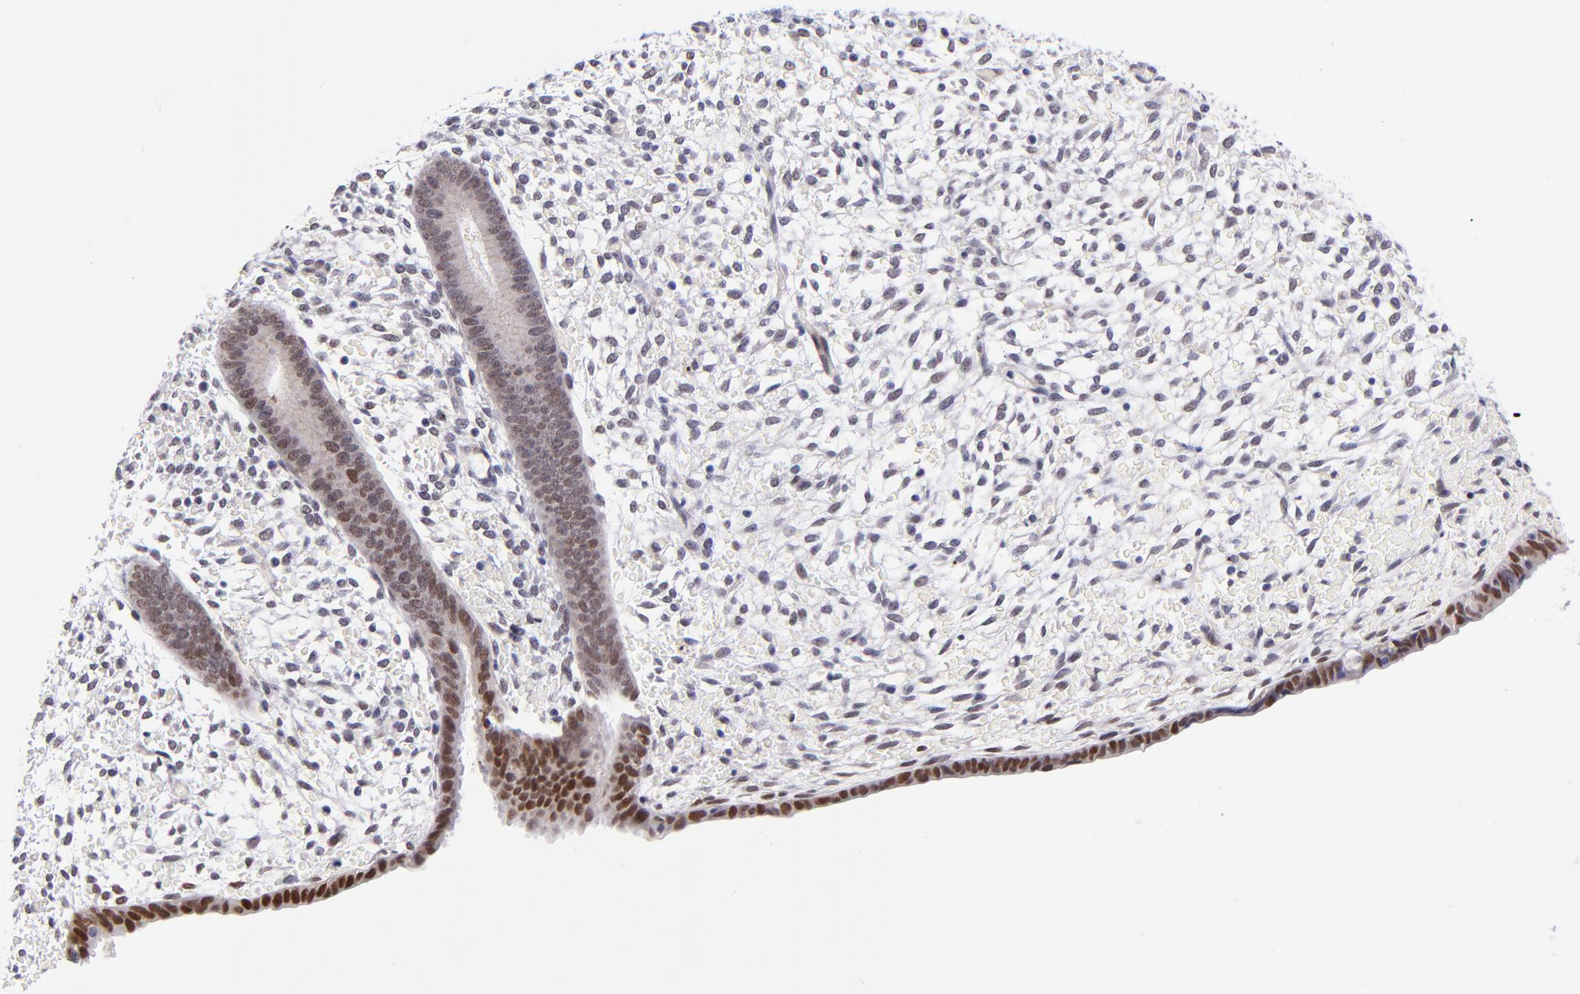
{"staining": {"intensity": "weak", "quantity": "25%-75%", "location": "nuclear"}, "tissue": "endometrium", "cell_type": "Cells in endometrial stroma", "image_type": "normal", "snomed": [{"axis": "morphology", "description": "Normal tissue, NOS"}, {"axis": "topography", "description": "Endometrium"}], "caption": "This image shows immunohistochemistry staining of normal endometrium, with low weak nuclear positivity in about 25%-75% of cells in endometrial stroma.", "gene": "SOX6", "patient": {"sex": "female", "age": 42}}